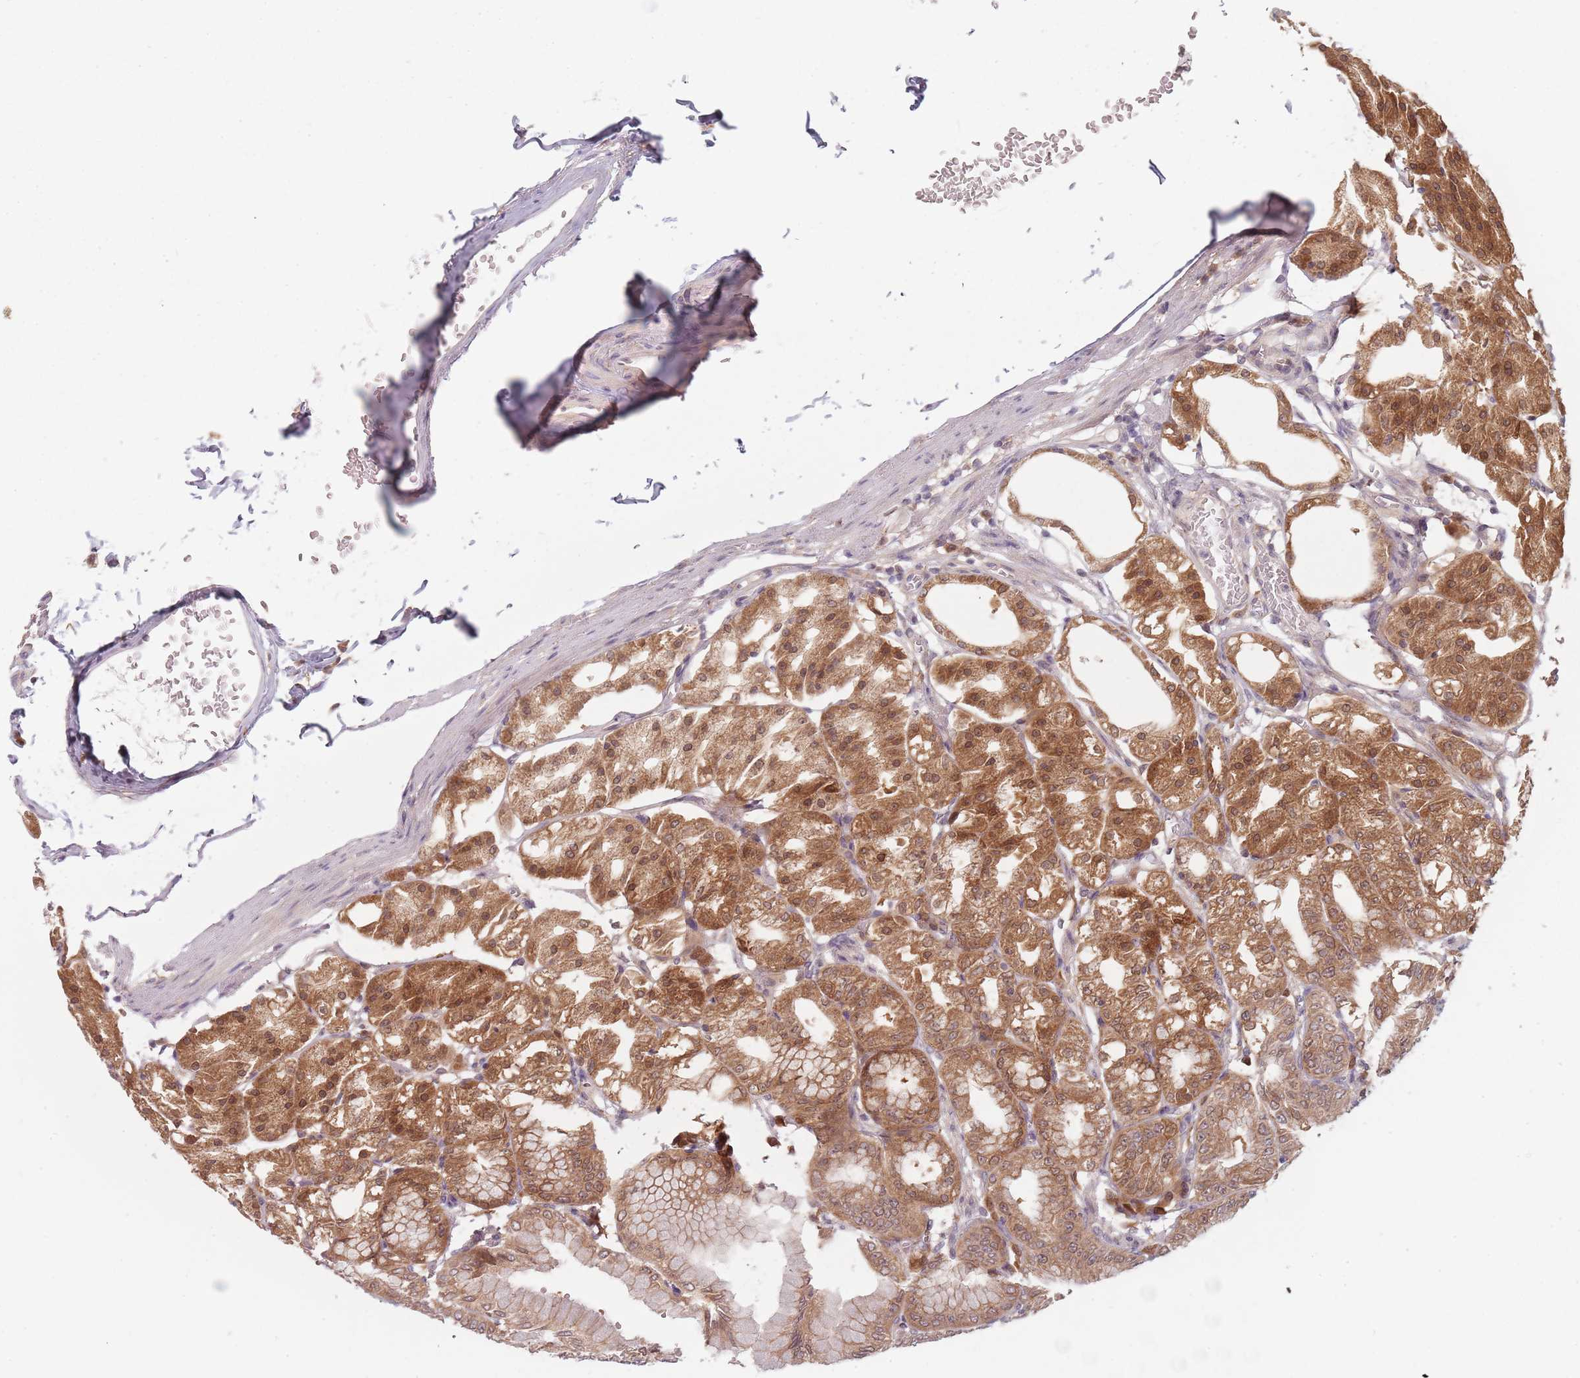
{"staining": {"intensity": "moderate", "quantity": ">75%", "location": "cytoplasmic/membranous,nuclear"}, "tissue": "stomach", "cell_type": "Glandular cells", "image_type": "normal", "snomed": [{"axis": "morphology", "description": "Normal tissue, NOS"}, {"axis": "topography", "description": "Stomach, lower"}], "caption": "The micrograph displays immunohistochemical staining of benign stomach. There is moderate cytoplasmic/membranous,nuclear staining is seen in about >75% of glandular cells.", "gene": "NAXE", "patient": {"sex": "male", "age": 71}}